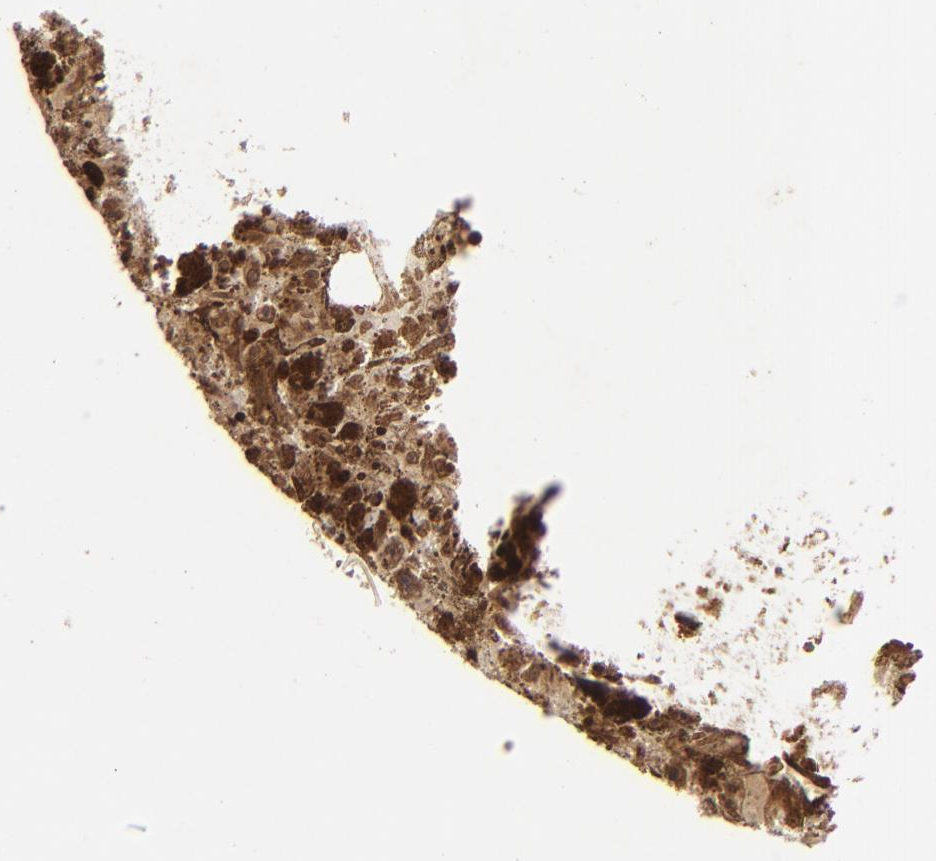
{"staining": {"intensity": "strong", "quantity": ">75%", "location": "nuclear"}, "tissue": "melanoma", "cell_type": "Tumor cells", "image_type": "cancer", "snomed": [{"axis": "morphology", "description": "Malignant melanoma, NOS"}, {"axis": "topography", "description": "Skin"}], "caption": "Protein staining exhibits strong nuclear staining in about >75% of tumor cells in melanoma.", "gene": "CUL3", "patient": {"sex": "female", "age": 104}}